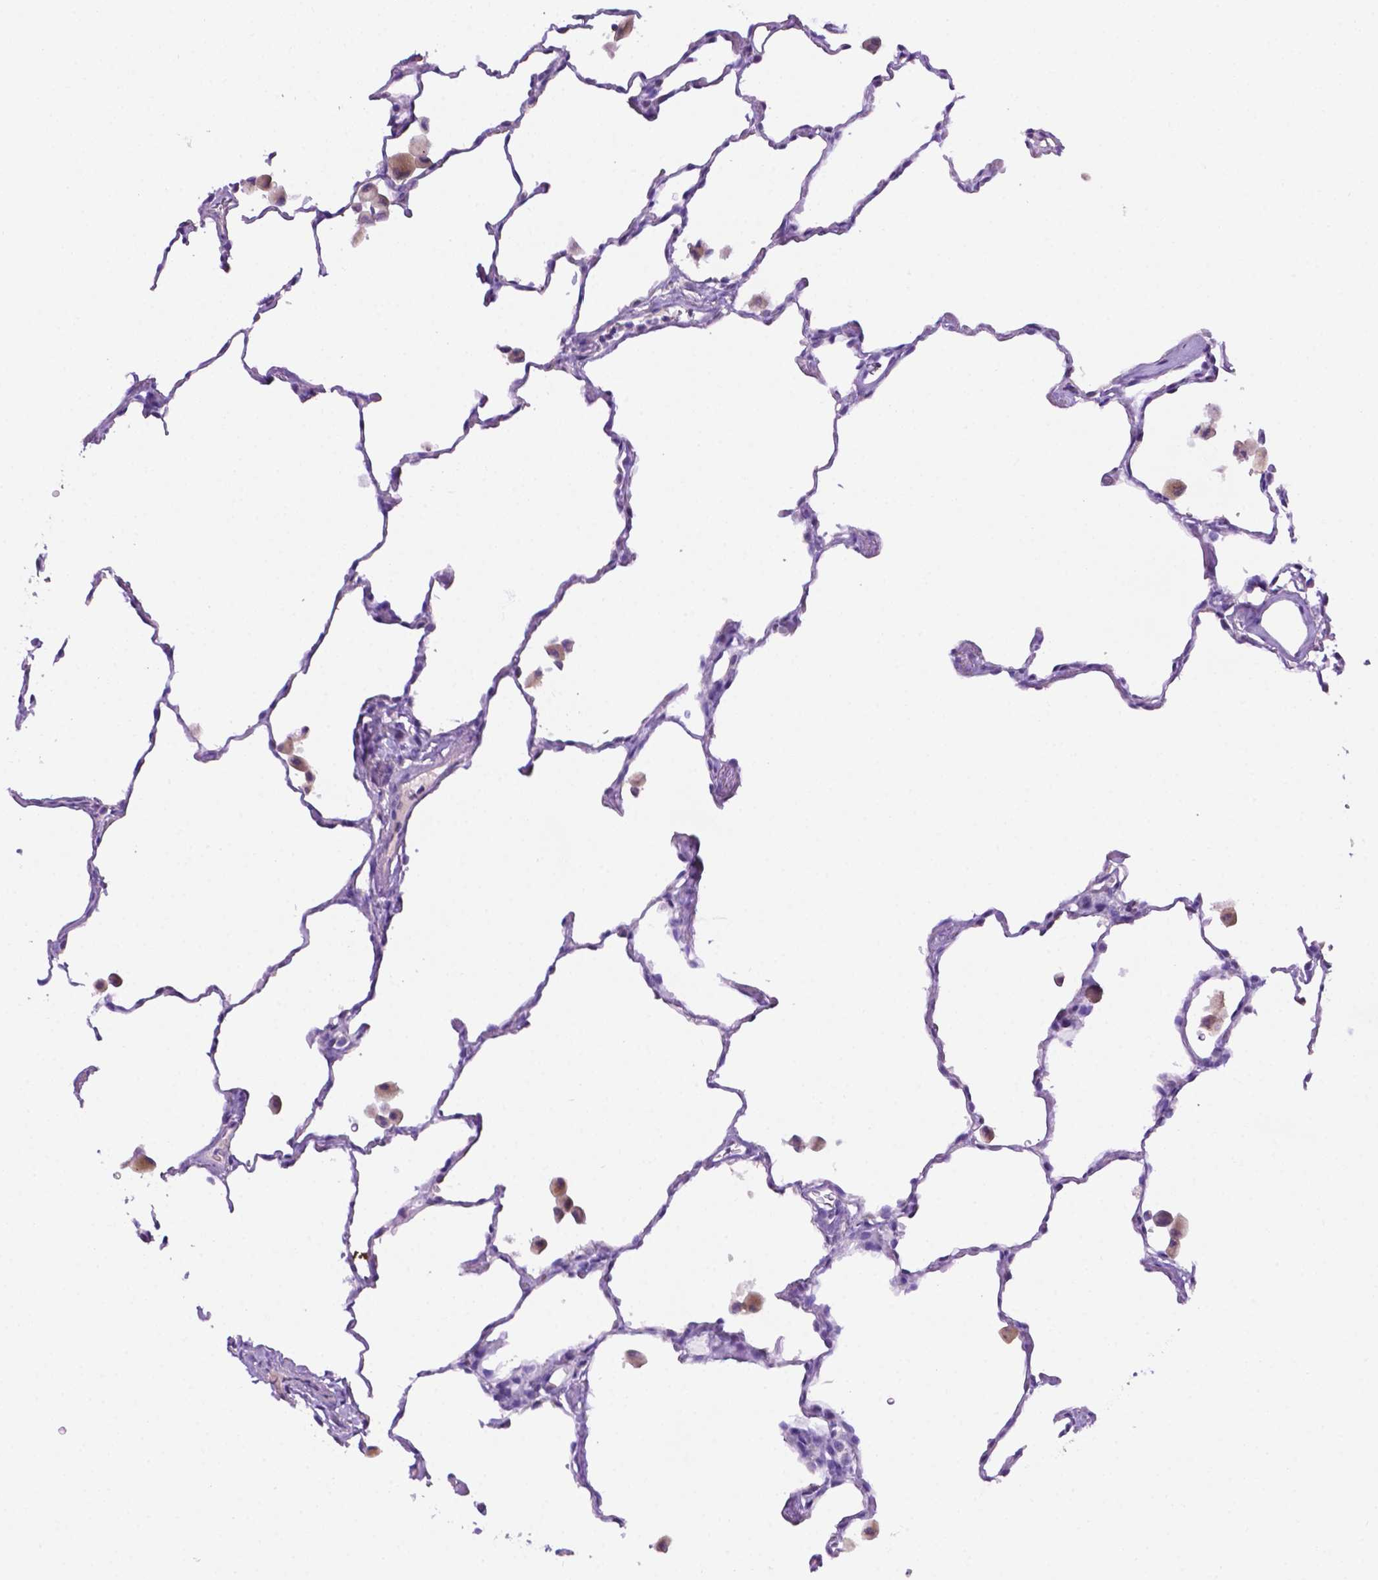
{"staining": {"intensity": "negative", "quantity": "none", "location": "none"}, "tissue": "lung", "cell_type": "Alveolar cells", "image_type": "normal", "snomed": [{"axis": "morphology", "description": "Normal tissue, NOS"}, {"axis": "topography", "description": "Lung"}], "caption": "High magnification brightfield microscopy of benign lung stained with DAB (3,3'-diaminobenzidine) (brown) and counterstained with hematoxylin (blue): alveolar cells show no significant staining.", "gene": "PHYHIP", "patient": {"sex": "female", "age": 47}}